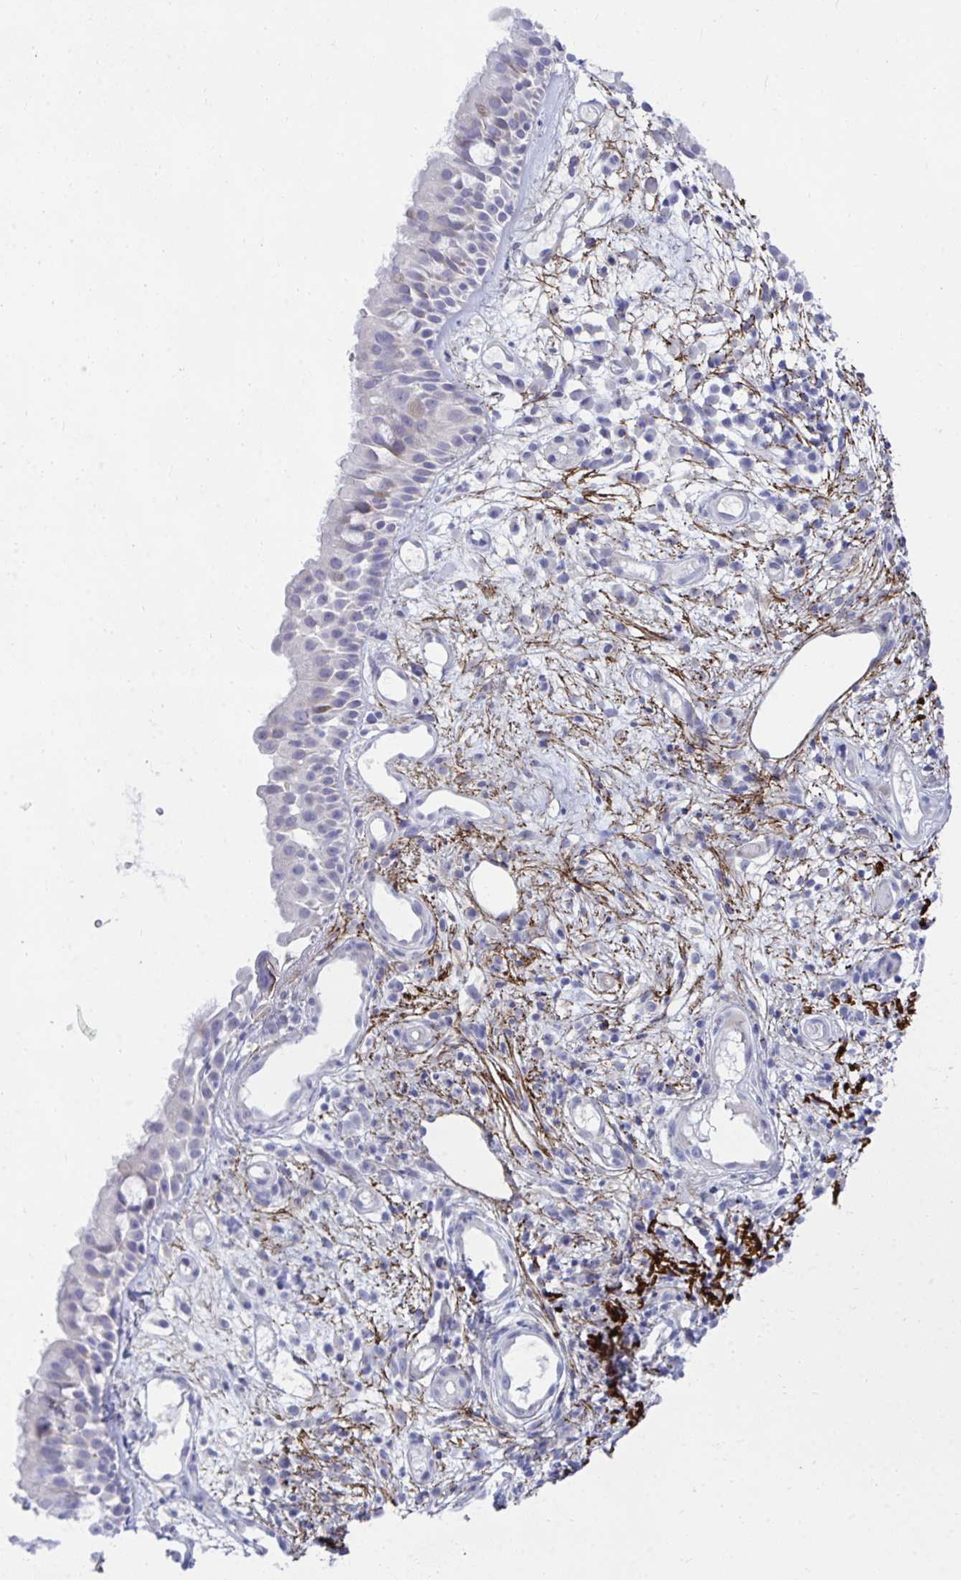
{"staining": {"intensity": "negative", "quantity": "none", "location": "none"}, "tissue": "nasopharynx", "cell_type": "Respiratory epithelial cells", "image_type": "normal", "snomed": [{"axis": "morphology", "description": "Normal tissue, NOS"}, {"axis": "morphology", "description": "Inflammation, NOS"}, {"axis": "topography", "description": "Nasopharynx"}], "caption": "DAB immunohistochemical staining of unremarkable human nasopharynx shows no significant staining in respiratory epithelial cells. (Brightfield microscopy of DAB immunohistochemistry (IHC) at high magnification).", "gene": "MED9", "patient": {"sex": "male", "age": 54}}